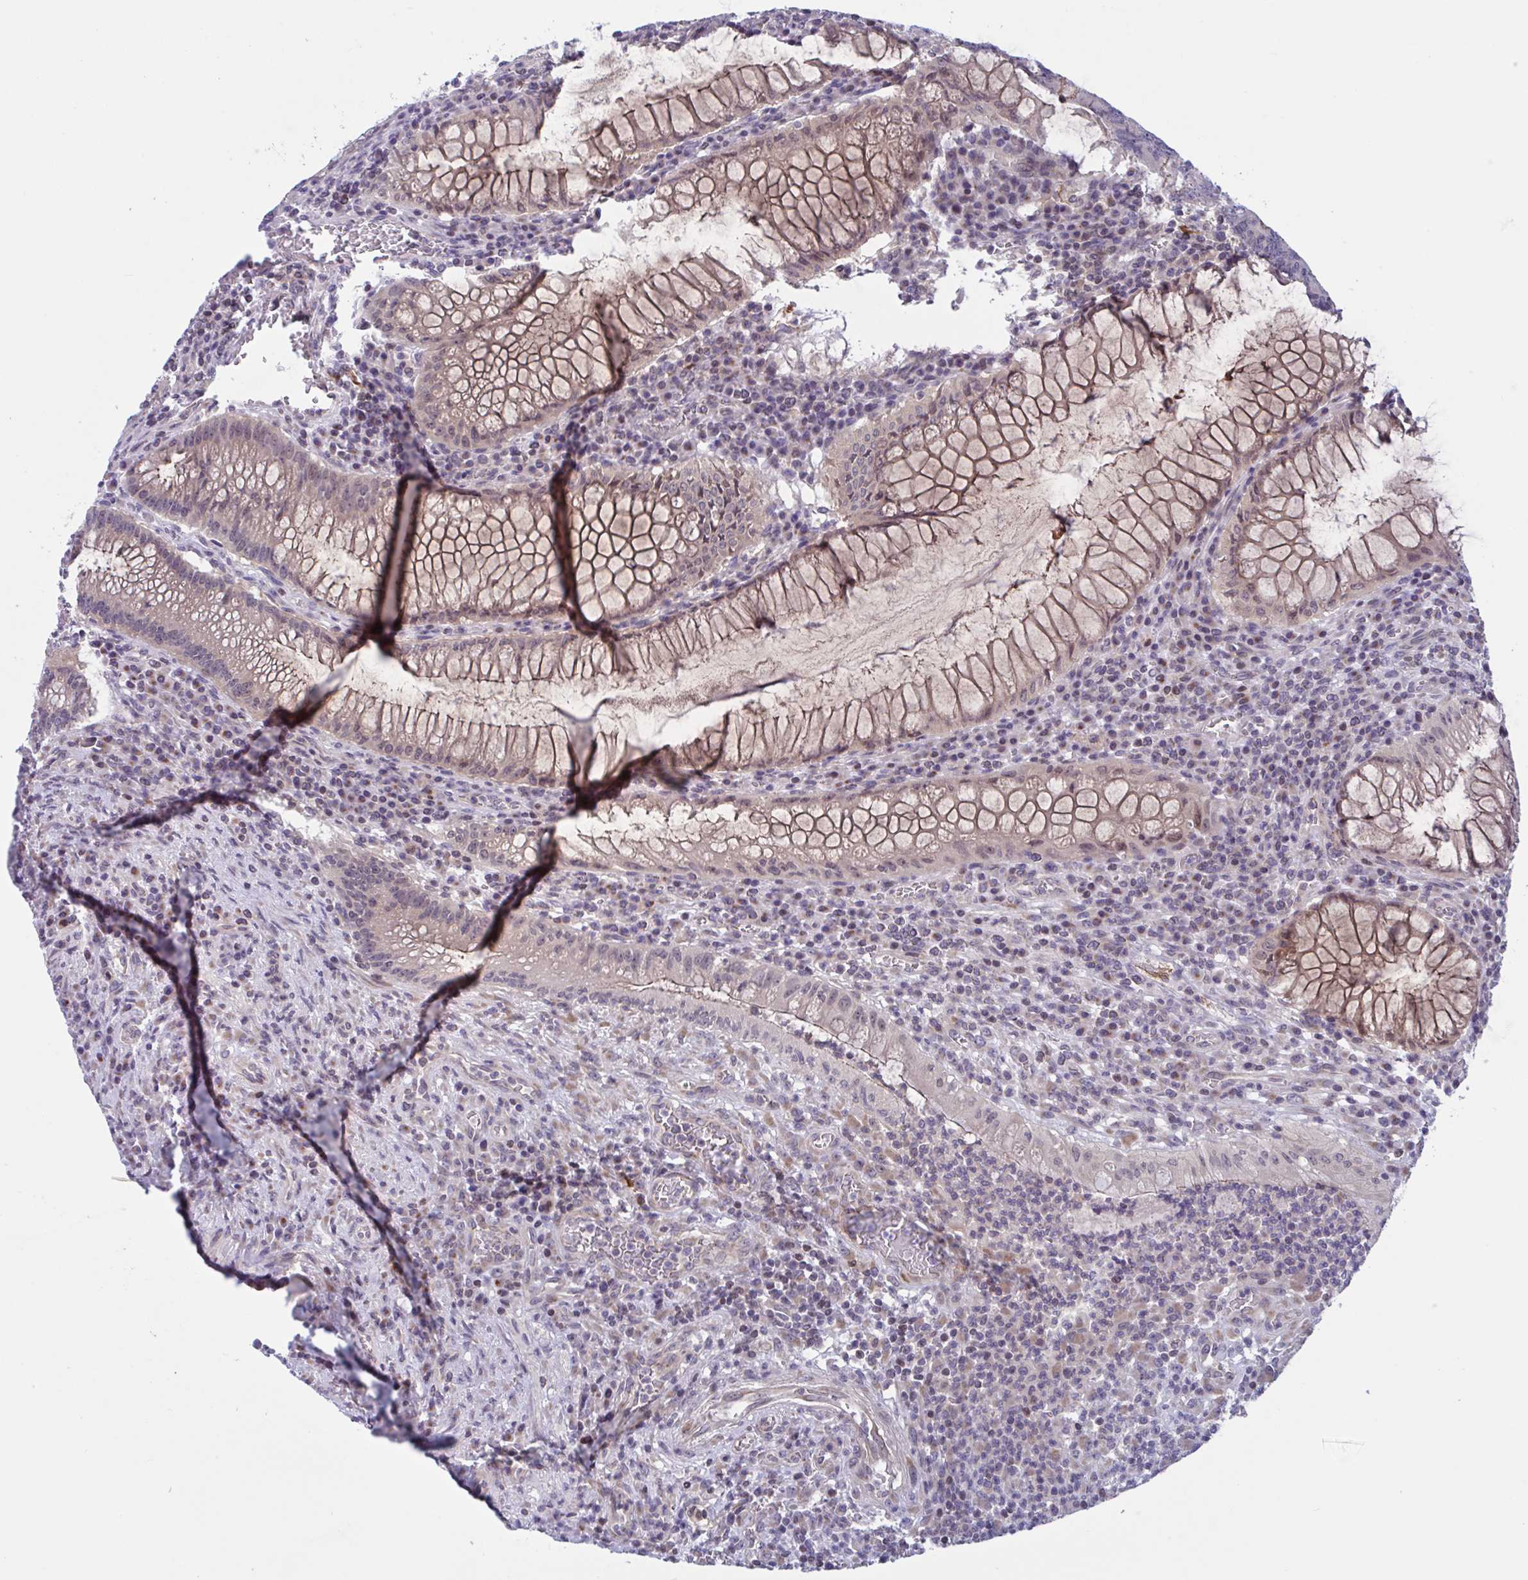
{"staining": {"intensity": "negative", "quantity": "none", "location": "none"}, "tissue": "colorectal cancer", "cell_type": "Tumor cells", "image_type": "cancer", "snomed": [{"axis": "morphology", "description": "Adenocarcinoma, NOS"}, {"axis": "topography", "description": "Colon"}], "caption": "High magnification brightfield microscopy of adenocarcinoma (colorectal) stained with DAB (3,3'-diaminobenzidine) (brown) and counterstained with hematoxylin (blue): tumor cells show no significant positivity.", "gene": "SNX11", "patient": {"sex": "male", "age": 67}}